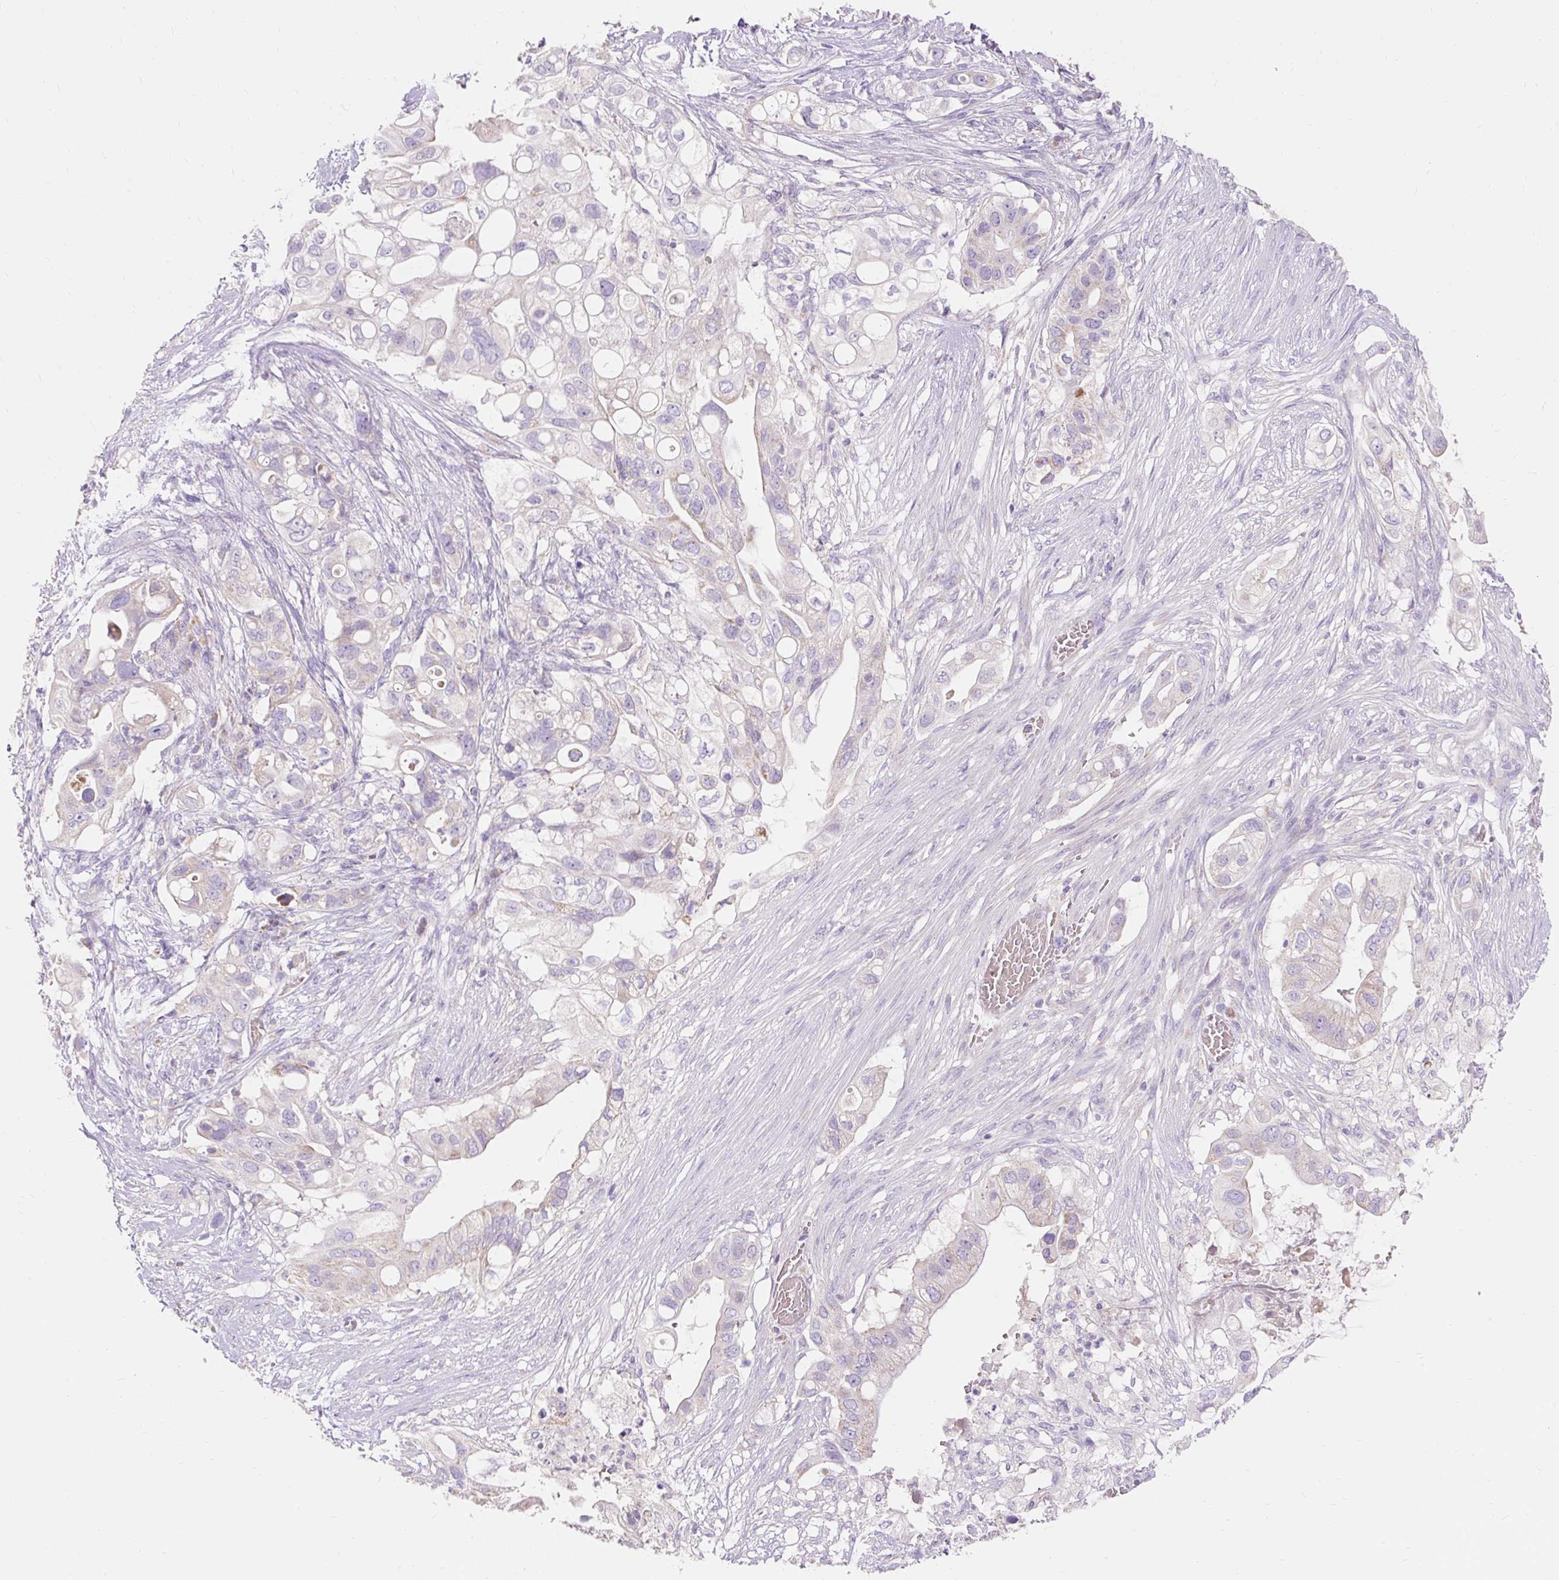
{"staining": {"intensity": "moderate", "quantity": "<25%", "location": "cytoplasmic/membranous"}, "tissue": "pancreatic cancer", "cell_type": "Tumor cells", "image_type": "cancer", "snomed": [{"axis": "morphology", "description": "Adenocarcinoma, NOS"}, {"axis": "topography", "description": "Pancreas"}], "caption": "Brown immunohistochemical staining in adenocarcinoma (pancreatic) exhibits moderate cytoplasmic/membranous expression in approximately <25% of tumor cells.", "gene": "PMAIP1", "patient": {"sex": "female", "age": 72}}